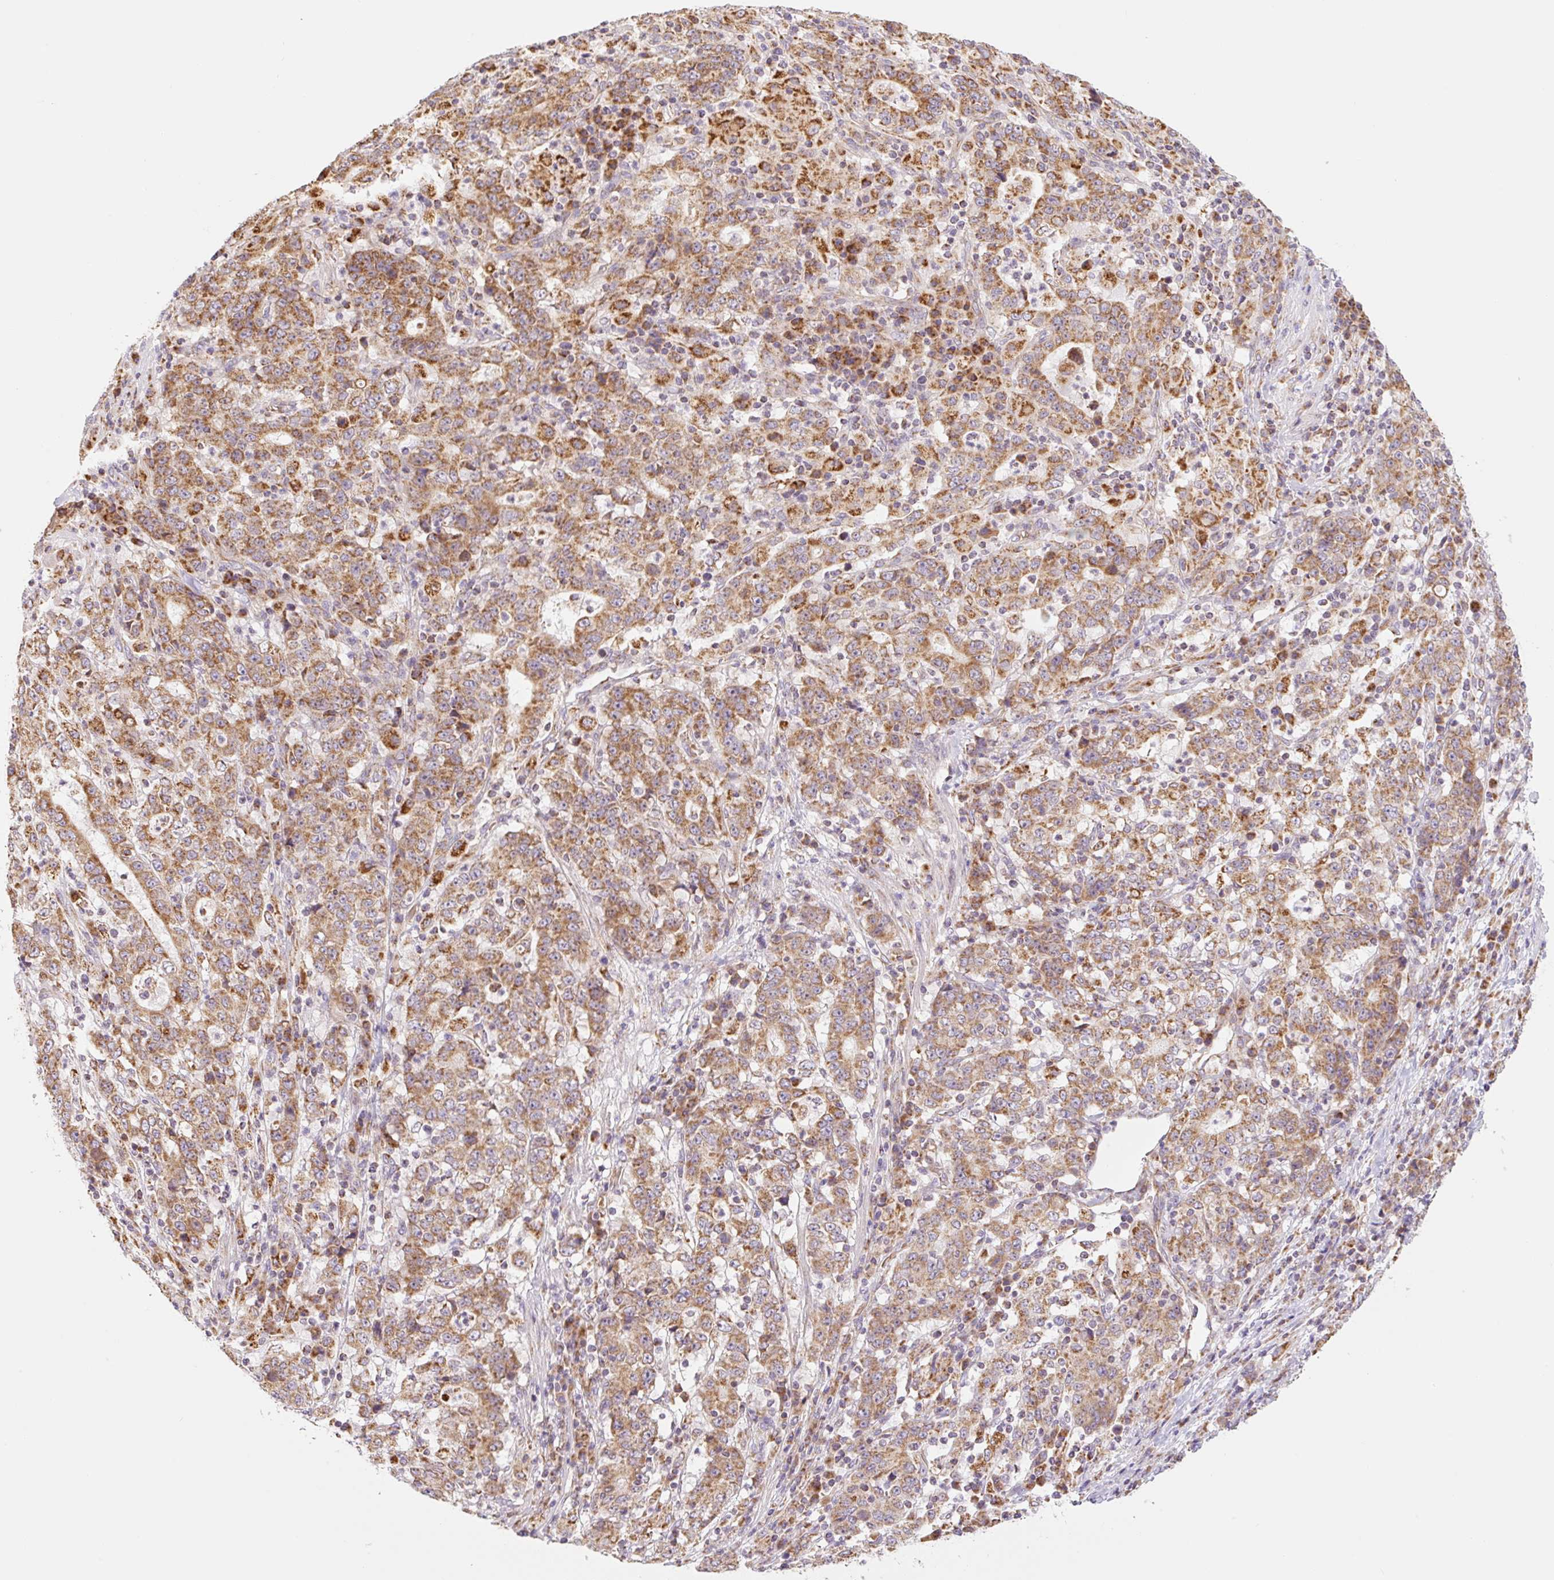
{"staining": {"intensity": "moderate", "quantity": ">75%", "location": "cytoplasmic/membranous"}, "tissue": "stomach cancer", "cell_type": "Tumor cells", "image_type": "cancer", "snomed": [{"axis": "morphology", "description": "Adenocarcinoma, NOS"}, {"axis": "topography", "description": "Stomach"}], "caption": "Stomach cancer tissue displays moderate cytoplasmic/membranous positivity in approximately >75% of tumor cells", "gene": "GOSR2", "patient": {"sex": "male", "age": 59}}